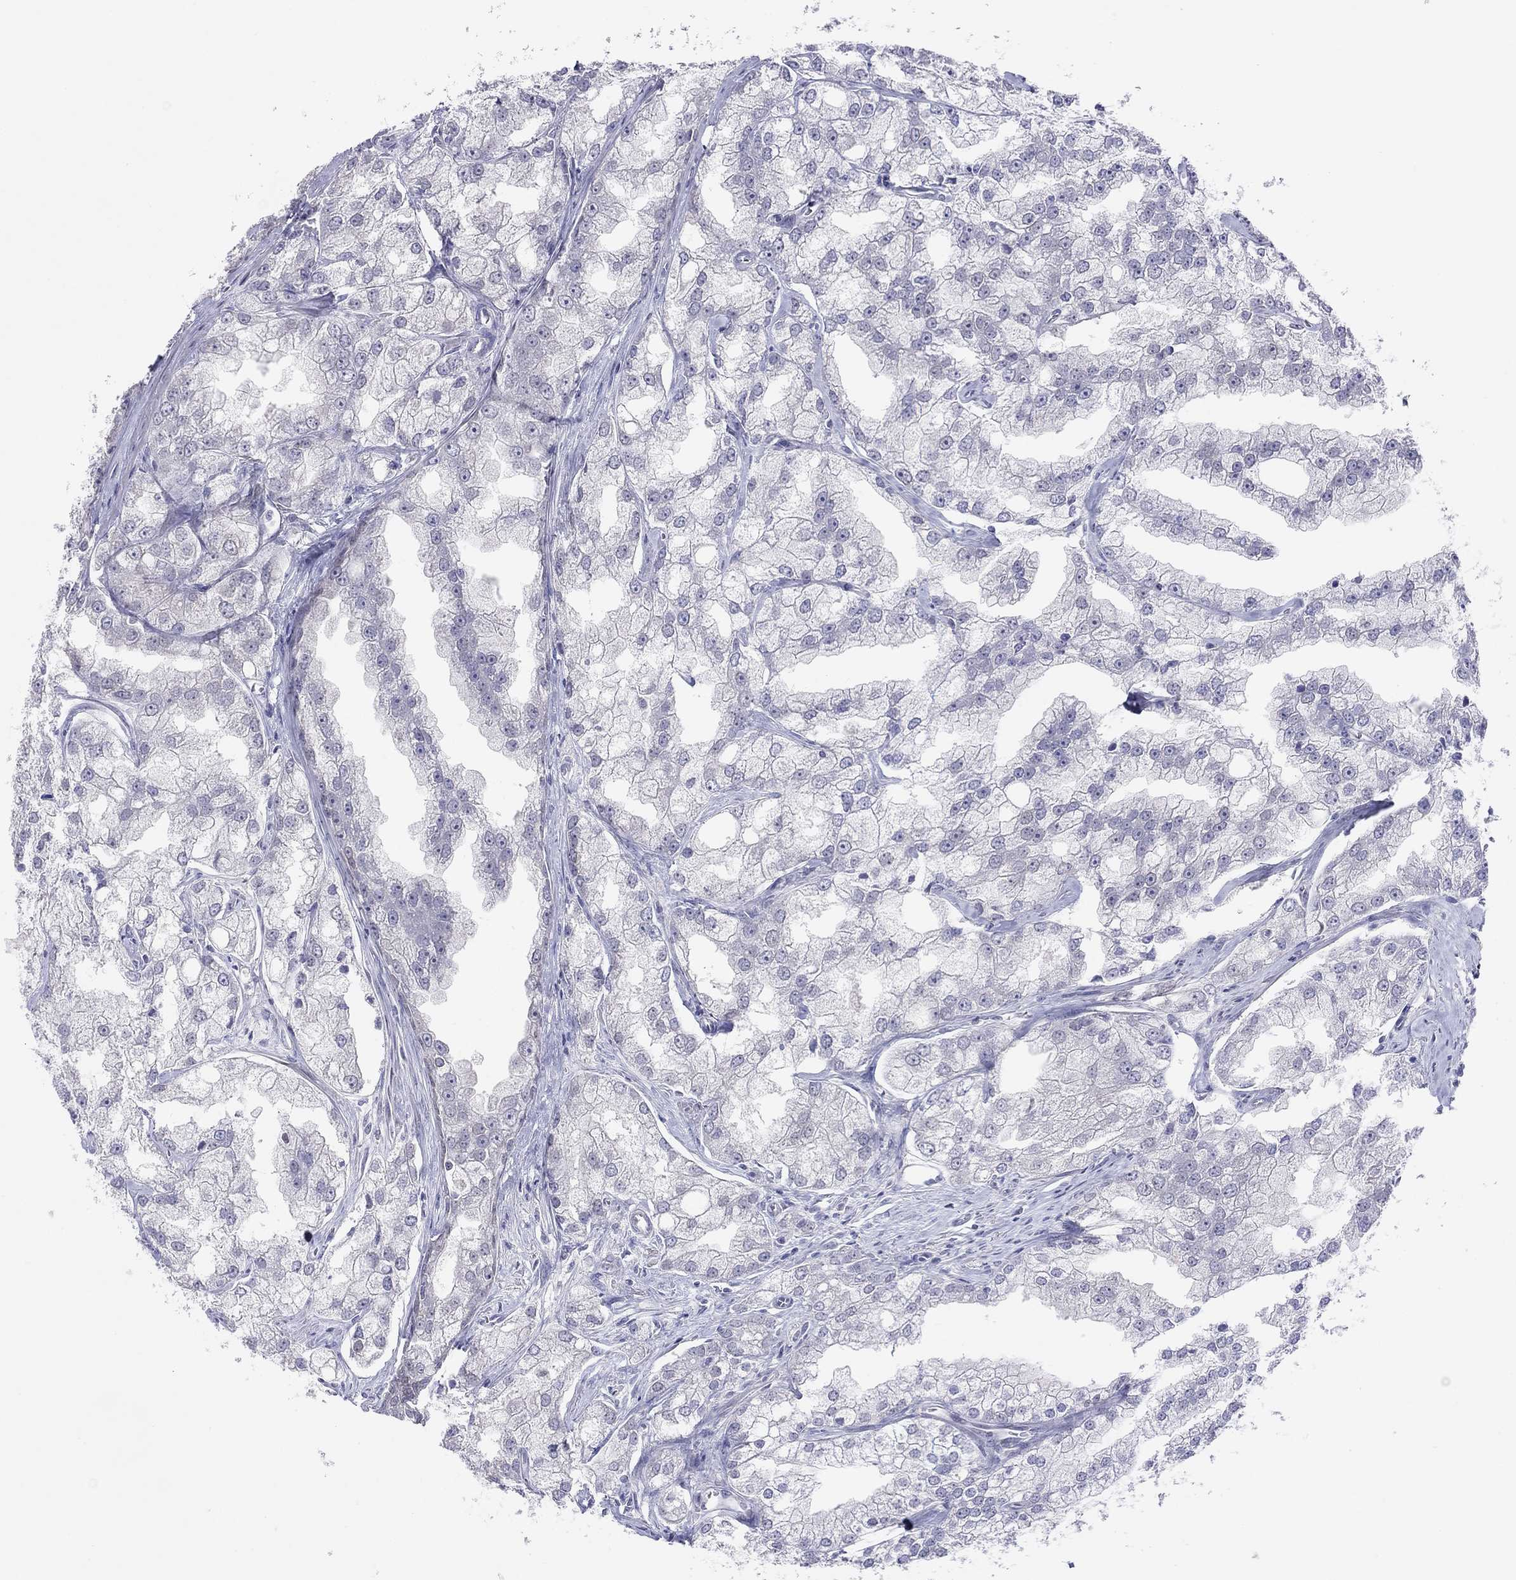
{"staining": {"intensity": "negative", "quantity": "none", "location": "none"}, "tissue": "prostate cancer", "cell_type": "Tumor cells", "image_type": "cancer", "snomed": [{"axis": "morphology", "description": "Adenocarcinoma, NOS"}, {"axis": "topography", "description": "Prostate"}], "caption": "Immunohistochemical staining of prostate cancer exhibits no significant positivity in tumor cells.", "gene": "ARMC12", "patient": {"sex": "male", "age": 70}}